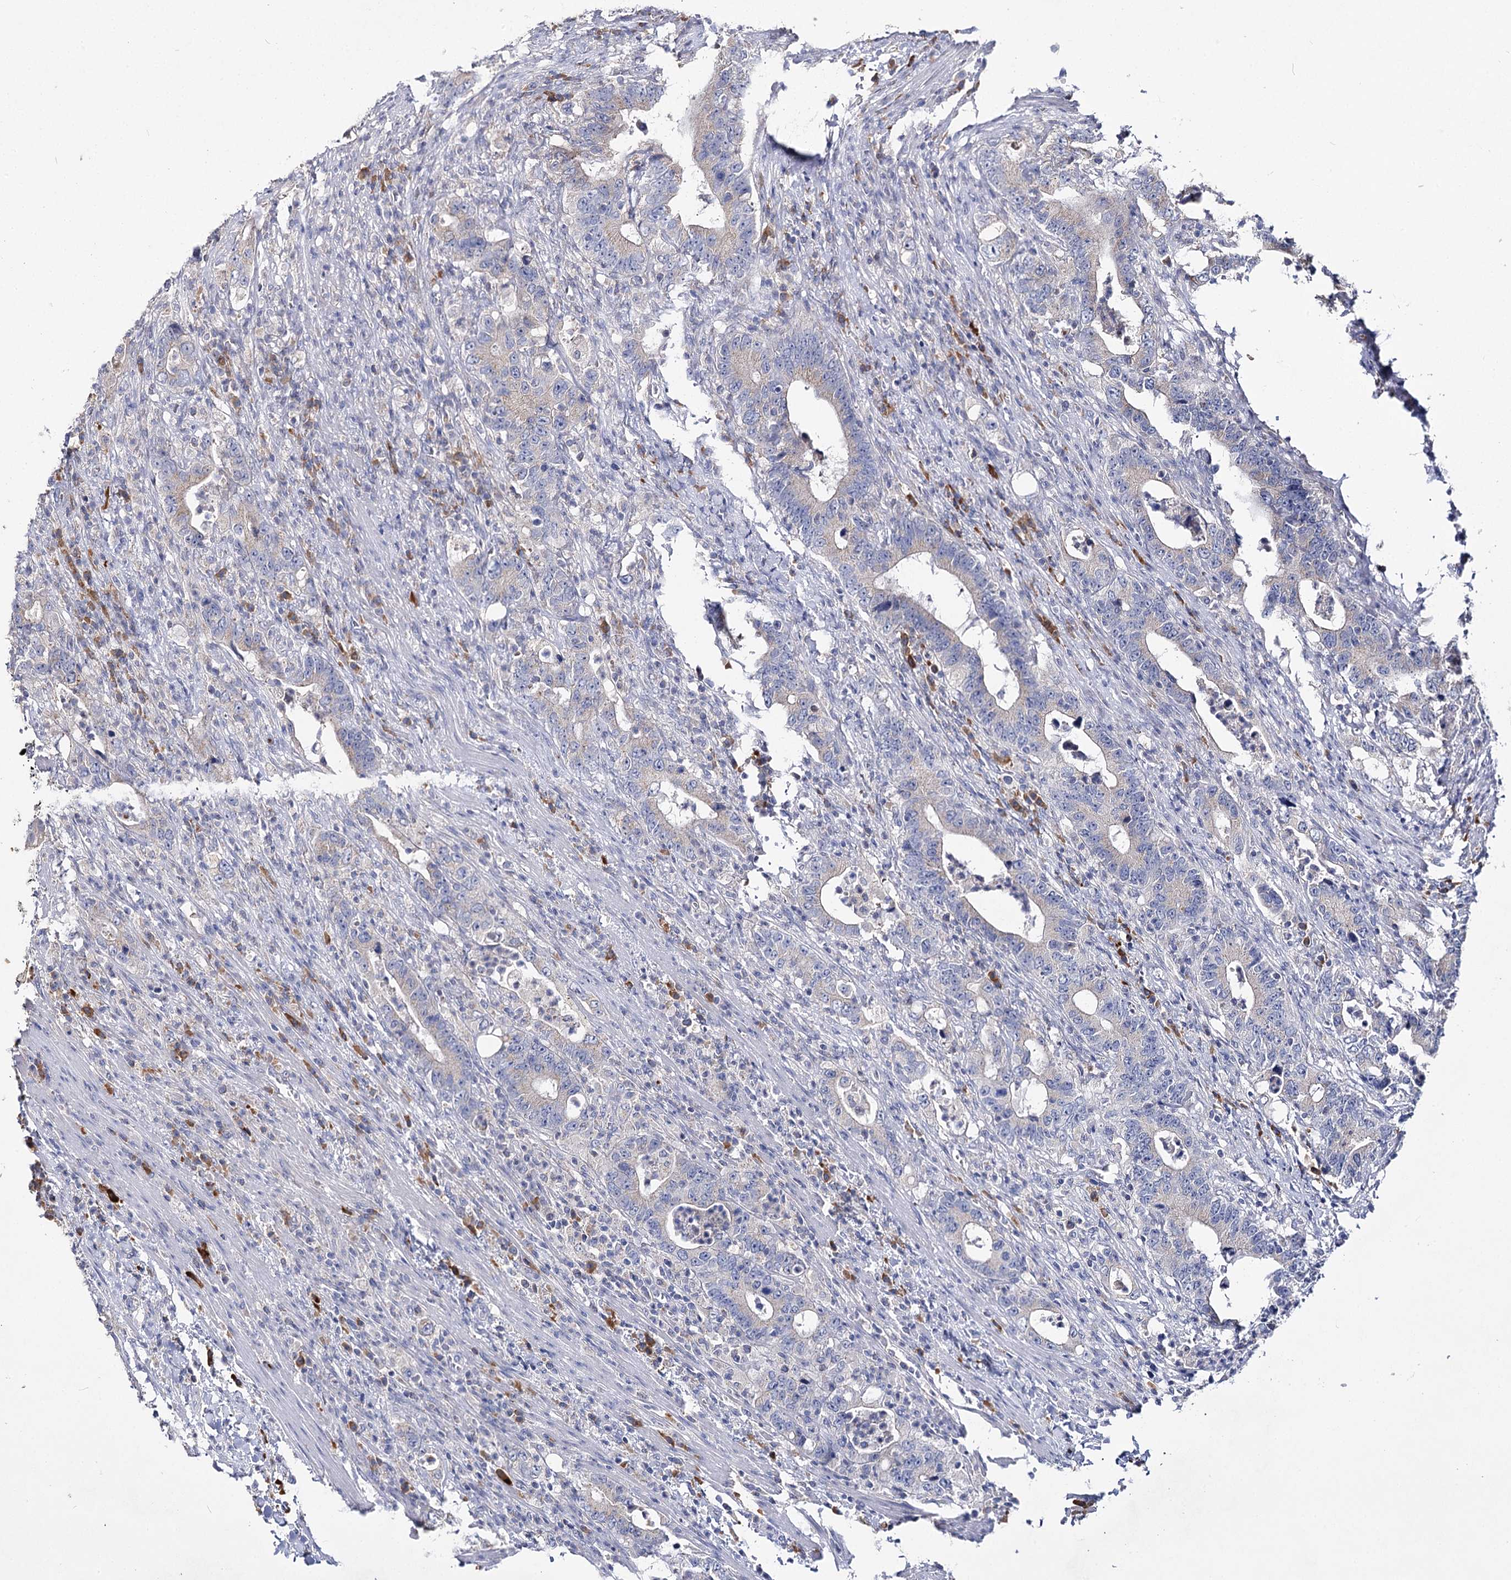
{"staining": {"intensity": "negative", "quantity": "none", "location": "none"}, "tissue": "colorectal cancer", "cell_type": "Tumor cells", "image_type": "cancer", "snomed": [{"axis": "morphology", "description": "Adenocarcinoma, NOS"}, {"axis": "topography", "description": "Colon"}], "caption": "Colorectal cancer (adenocarcinoma) was stained to show a protein in brown. There is no significant expression in tumor cells.", "gene": "IL1RAP", "patient": {"sex": "female", "age": 75}}